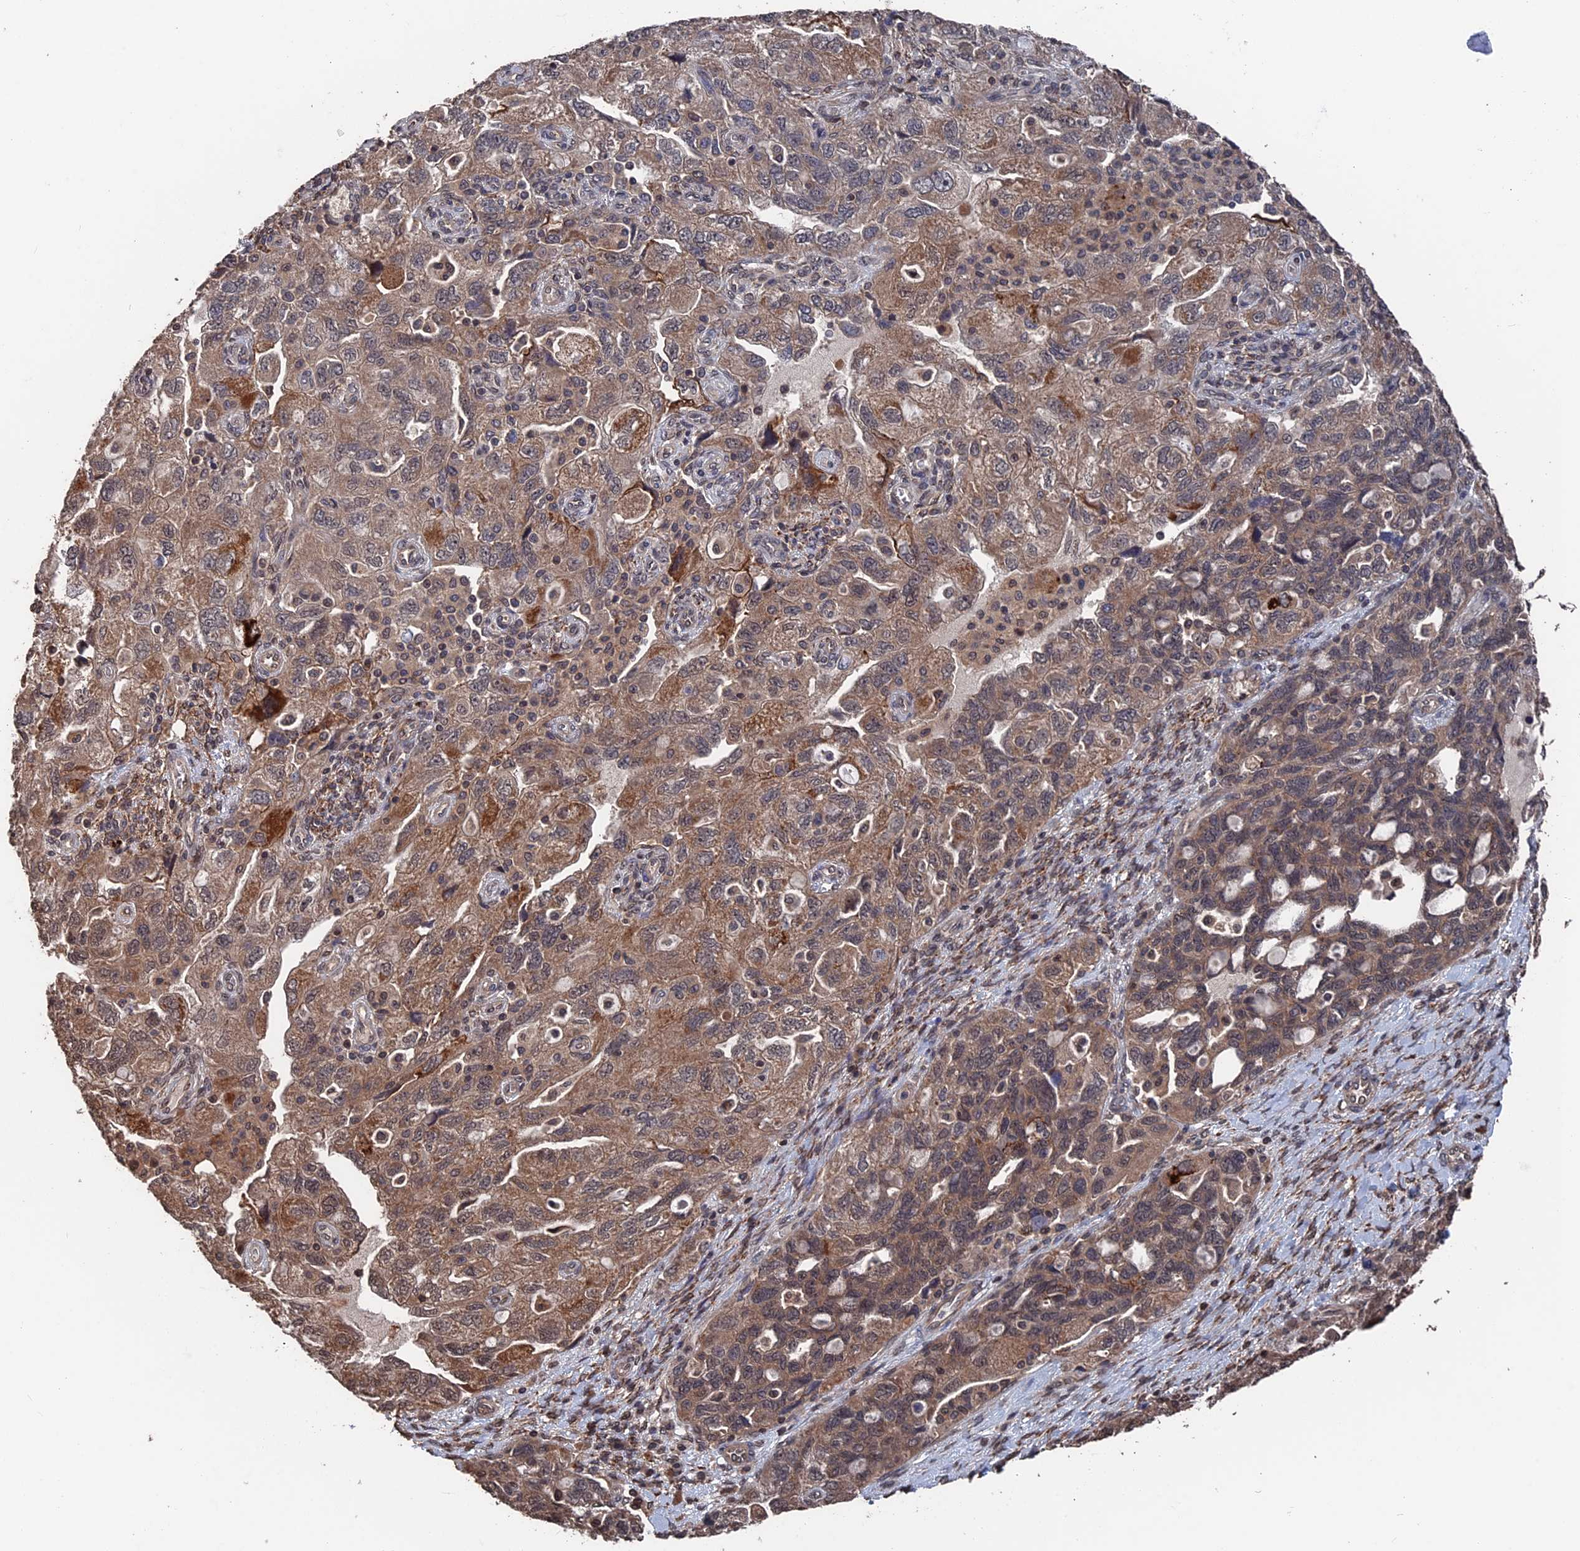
{"staining": {"intensity": "moderate", "quantity": ">75%", "location": "cytoplasmic/membranous,nuclear"}, "tissue": "ovarian cancer", "cell_type": "Tumor cells", "image_type": "cancer", "snomed": [{"axis": "morphology", "description": "Carcinoma, endometroid"}, {"axis": "topography", "description": "Ovary"}], "caption": "Human endometroid carcinoma (ovarian) stained with a protein marker exhibits moderate staining in tumor cells.", "gene": "PDE12", "patient": {"sex": "female", "age": 51}}